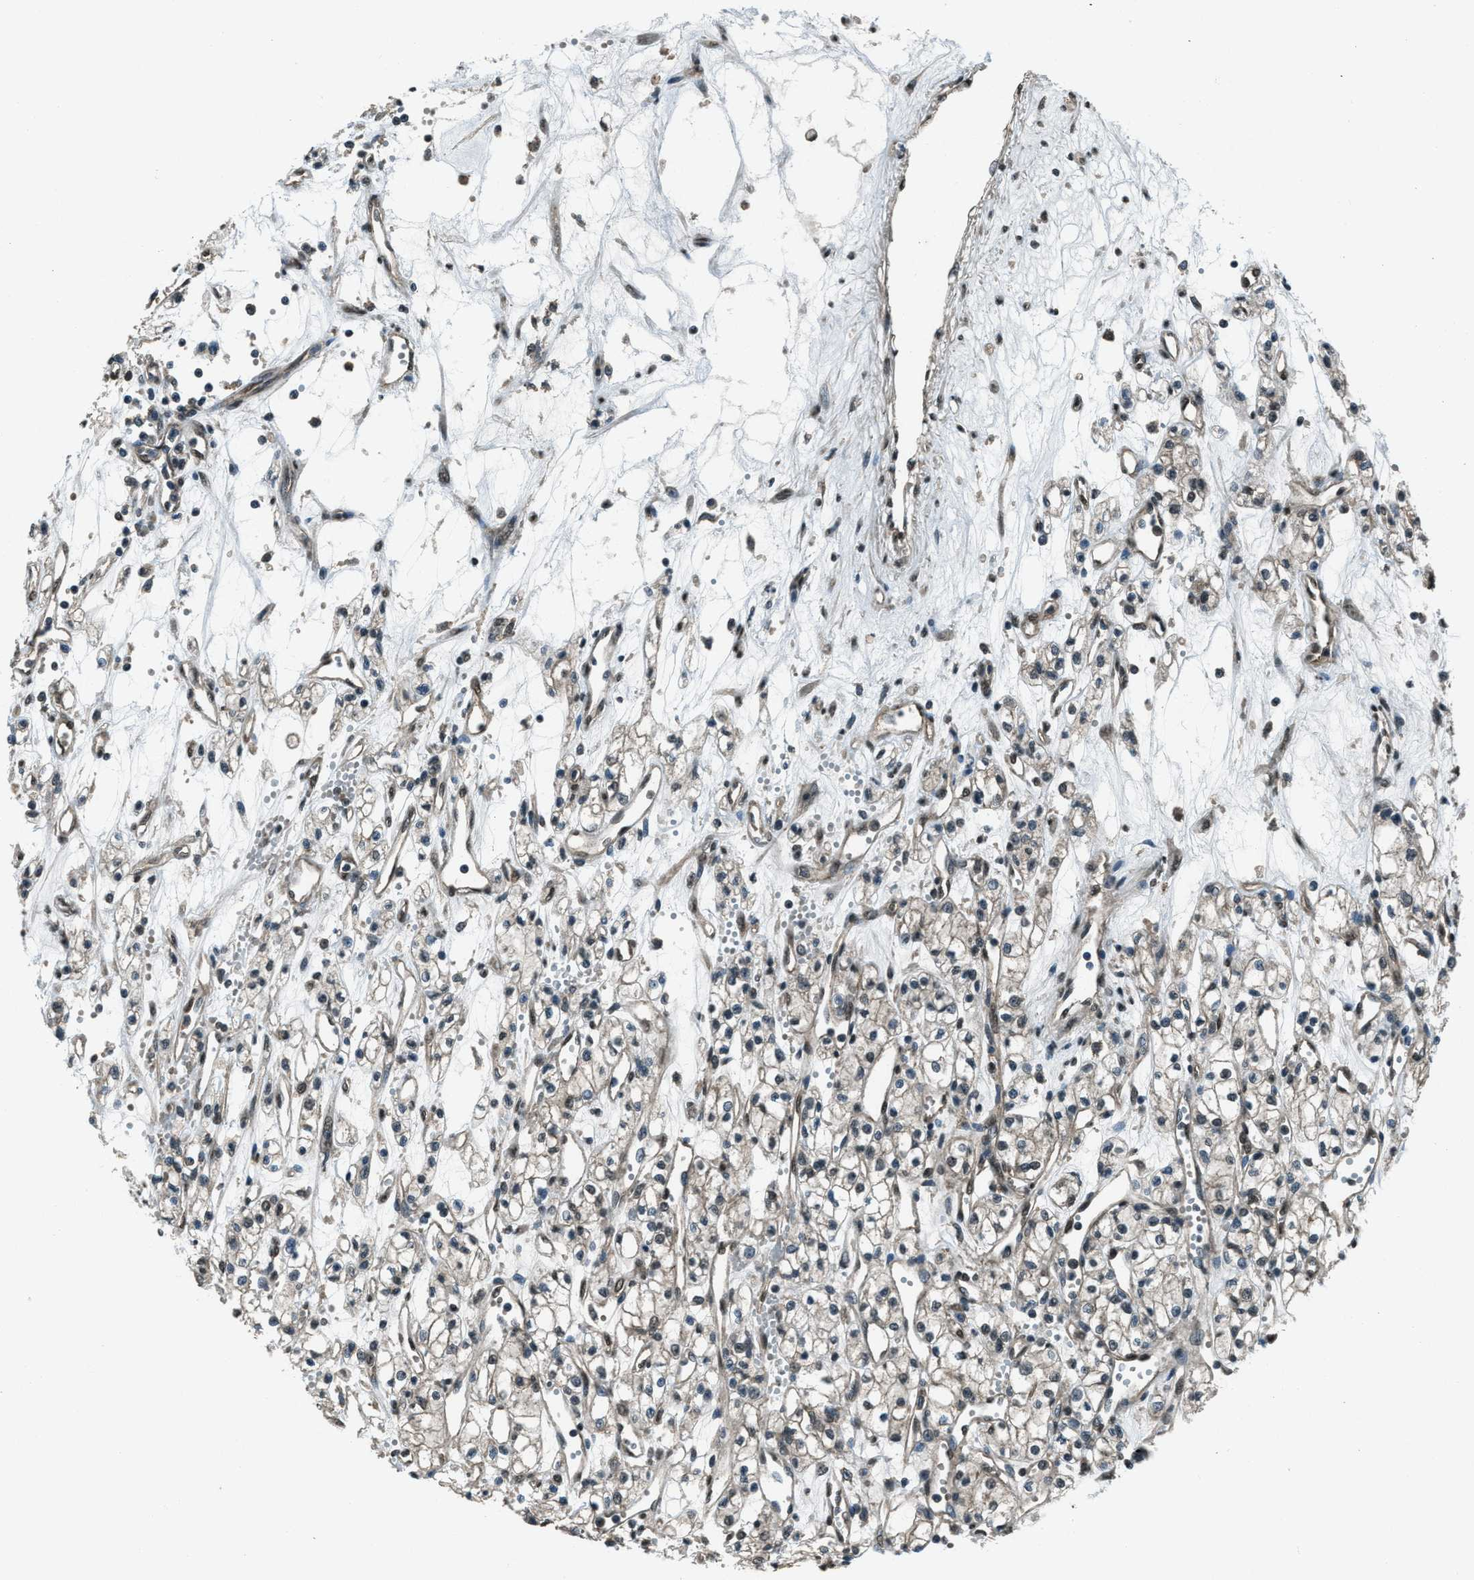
{"staining": {"intensity": "weak", "quantity": "<25%", "location": "cytoplasmic/membranous"}, "tissue": "renal cancer", "cell_type": "Tumor cells", "image_type": "cancer", "snomed": [{"axis": "morphology", "description": "Adenocarcinoma, NOS"}, {"axis": "topography", "description": "Kidney"}], "caption": "Image shows no protein staining in tumor cells of renal adenocarcinoma tissue. (Immunohistochemistry, brightfield microscopy, high magnification).", "gene": "SVIL", "patient": {"sex": "male", "age": 59}}